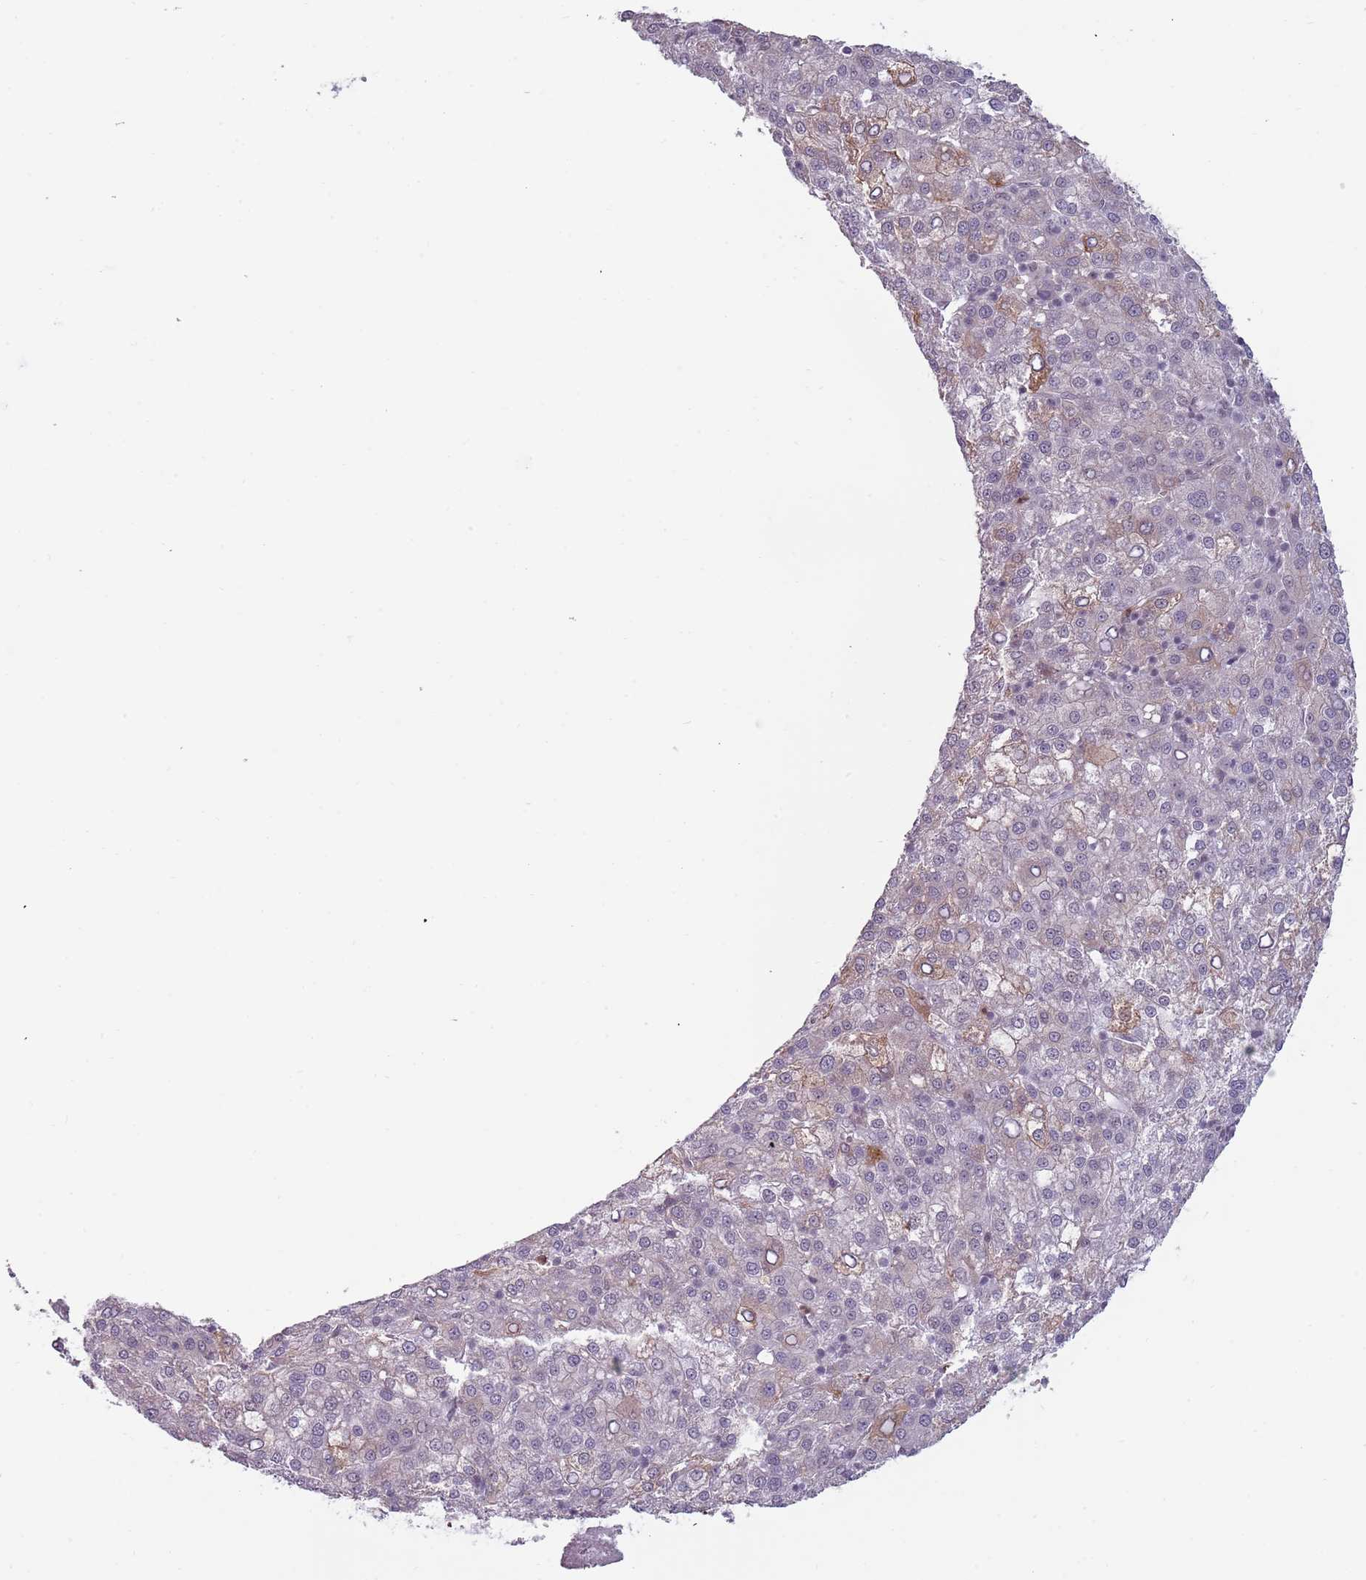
{"staining": {"intensity": "moderate", "quantity": "25%-75%", "location": "nuclear"}, "tissue": "liver cancer", "cell_type": "Tumor cells", "image_type": "cancer", "snomed": [{"axis": "morphology", "description": "Carcinoma, Hepatocellular, NOS"}, {"axis": "topography", "description": "Liver"}], "caption": "Moderate nuclear expression is identified in about 25%-75% of tumor cells in liver cancer (hepatocellular carcinoma).", "gene": "REXO4", "patient": {"sex": "female", "age": 58}}